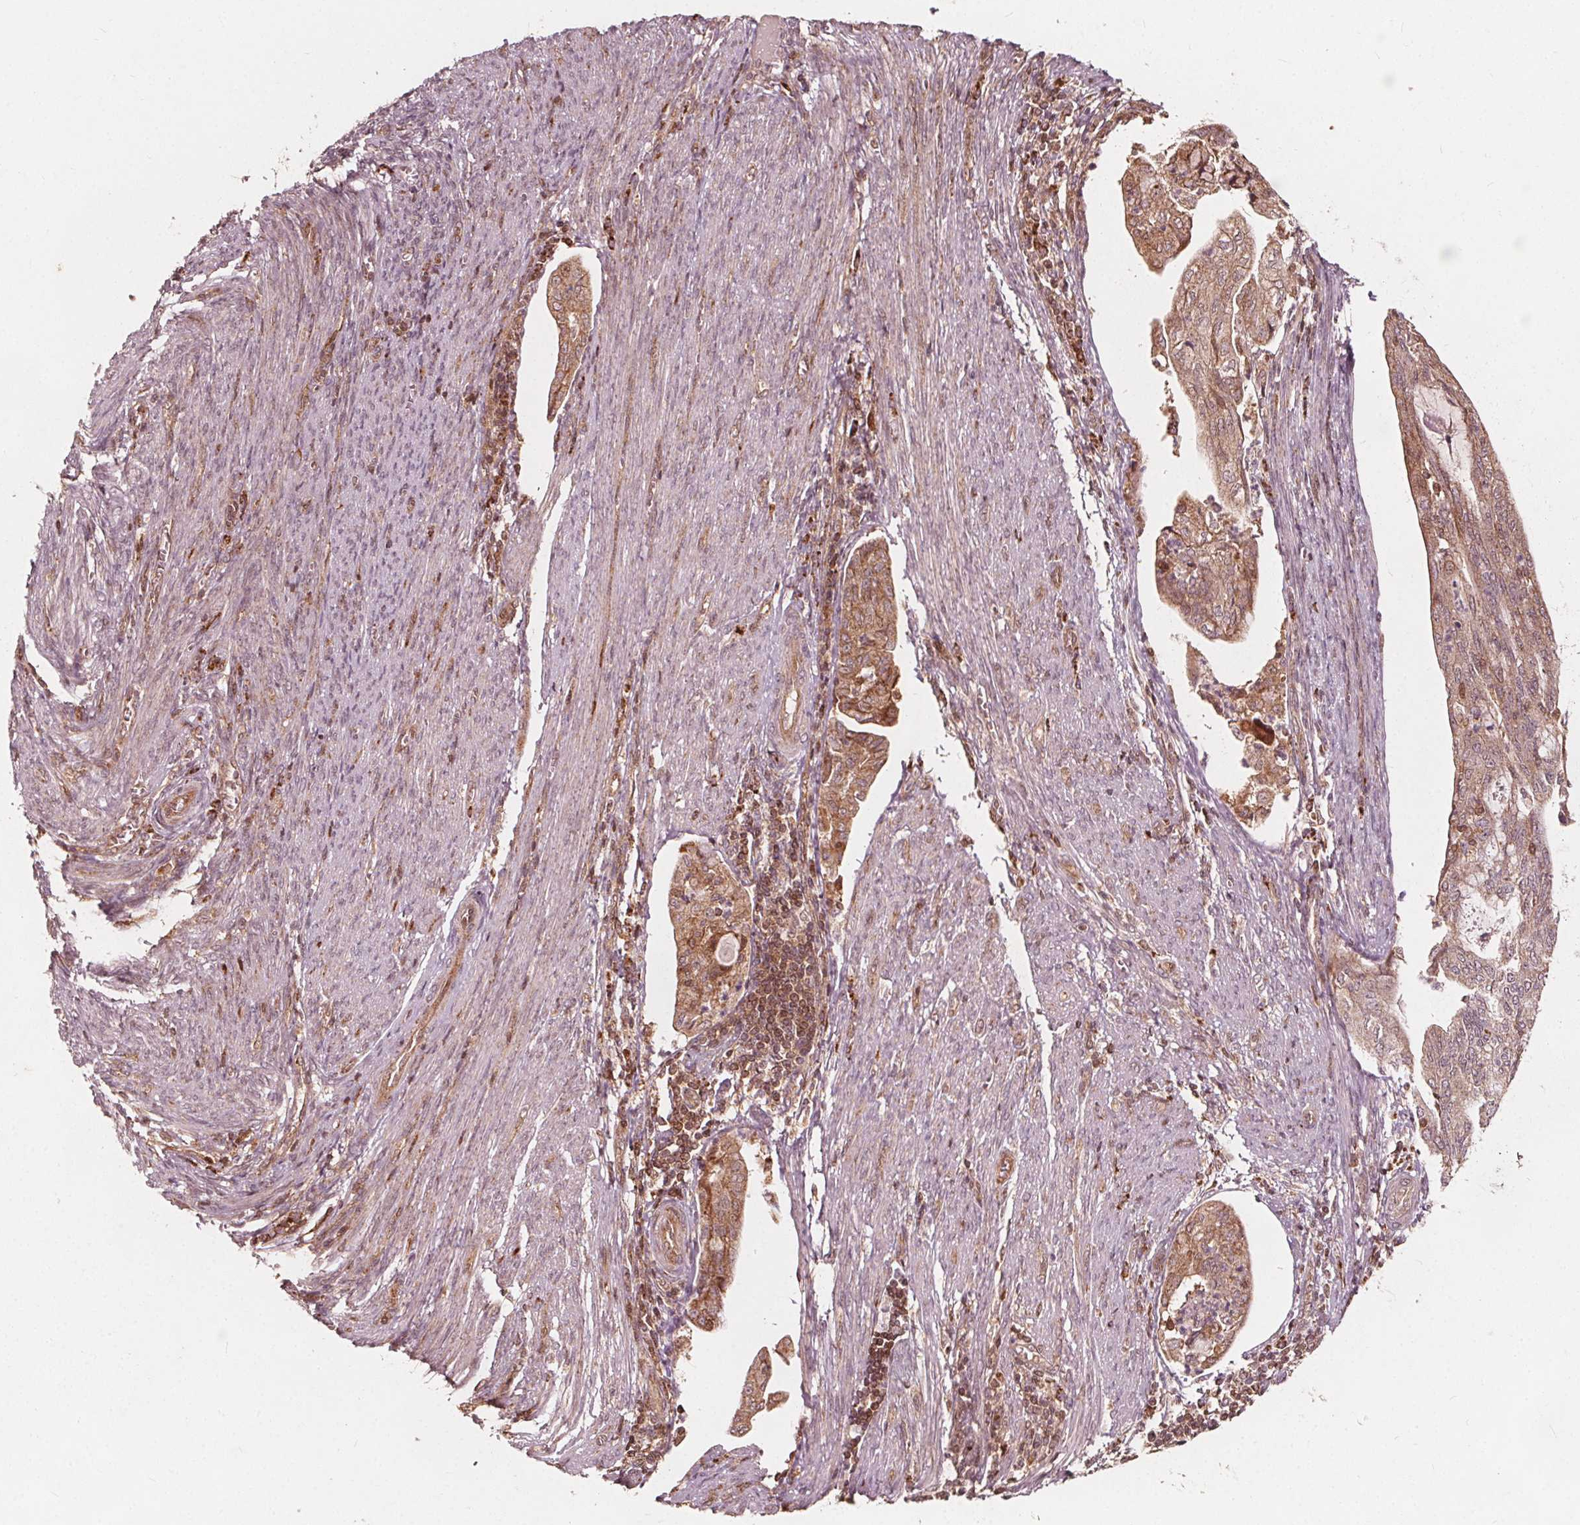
{"staining": {"intensity": "moderate", "quantity": ">75%", "location": "cytoplasmic/membranous"}, "tissue": "endometrial cancer", "cell_type": "Tumor cells", "image_type": "cancer", "snomed": [{"axis": "morphology", "description": "Adenocarcinoma, NOS"}, {"axis": "topography", "description": "Endometrium"}], "caption": "Immunohistochemistry (IHC) of human endometrial adenocarcinoma displays medium levels of moderate cytoplasmic/membranous expression in about >75% of tumor cells. The staining was performed using DAB (3,3'-diaminobenzidine), with brown indicating positive protein expression. Nuclei are stained blue with hematoxylin.", "gene": "AIP", "patient": {"sex": "female", "age": 79}}